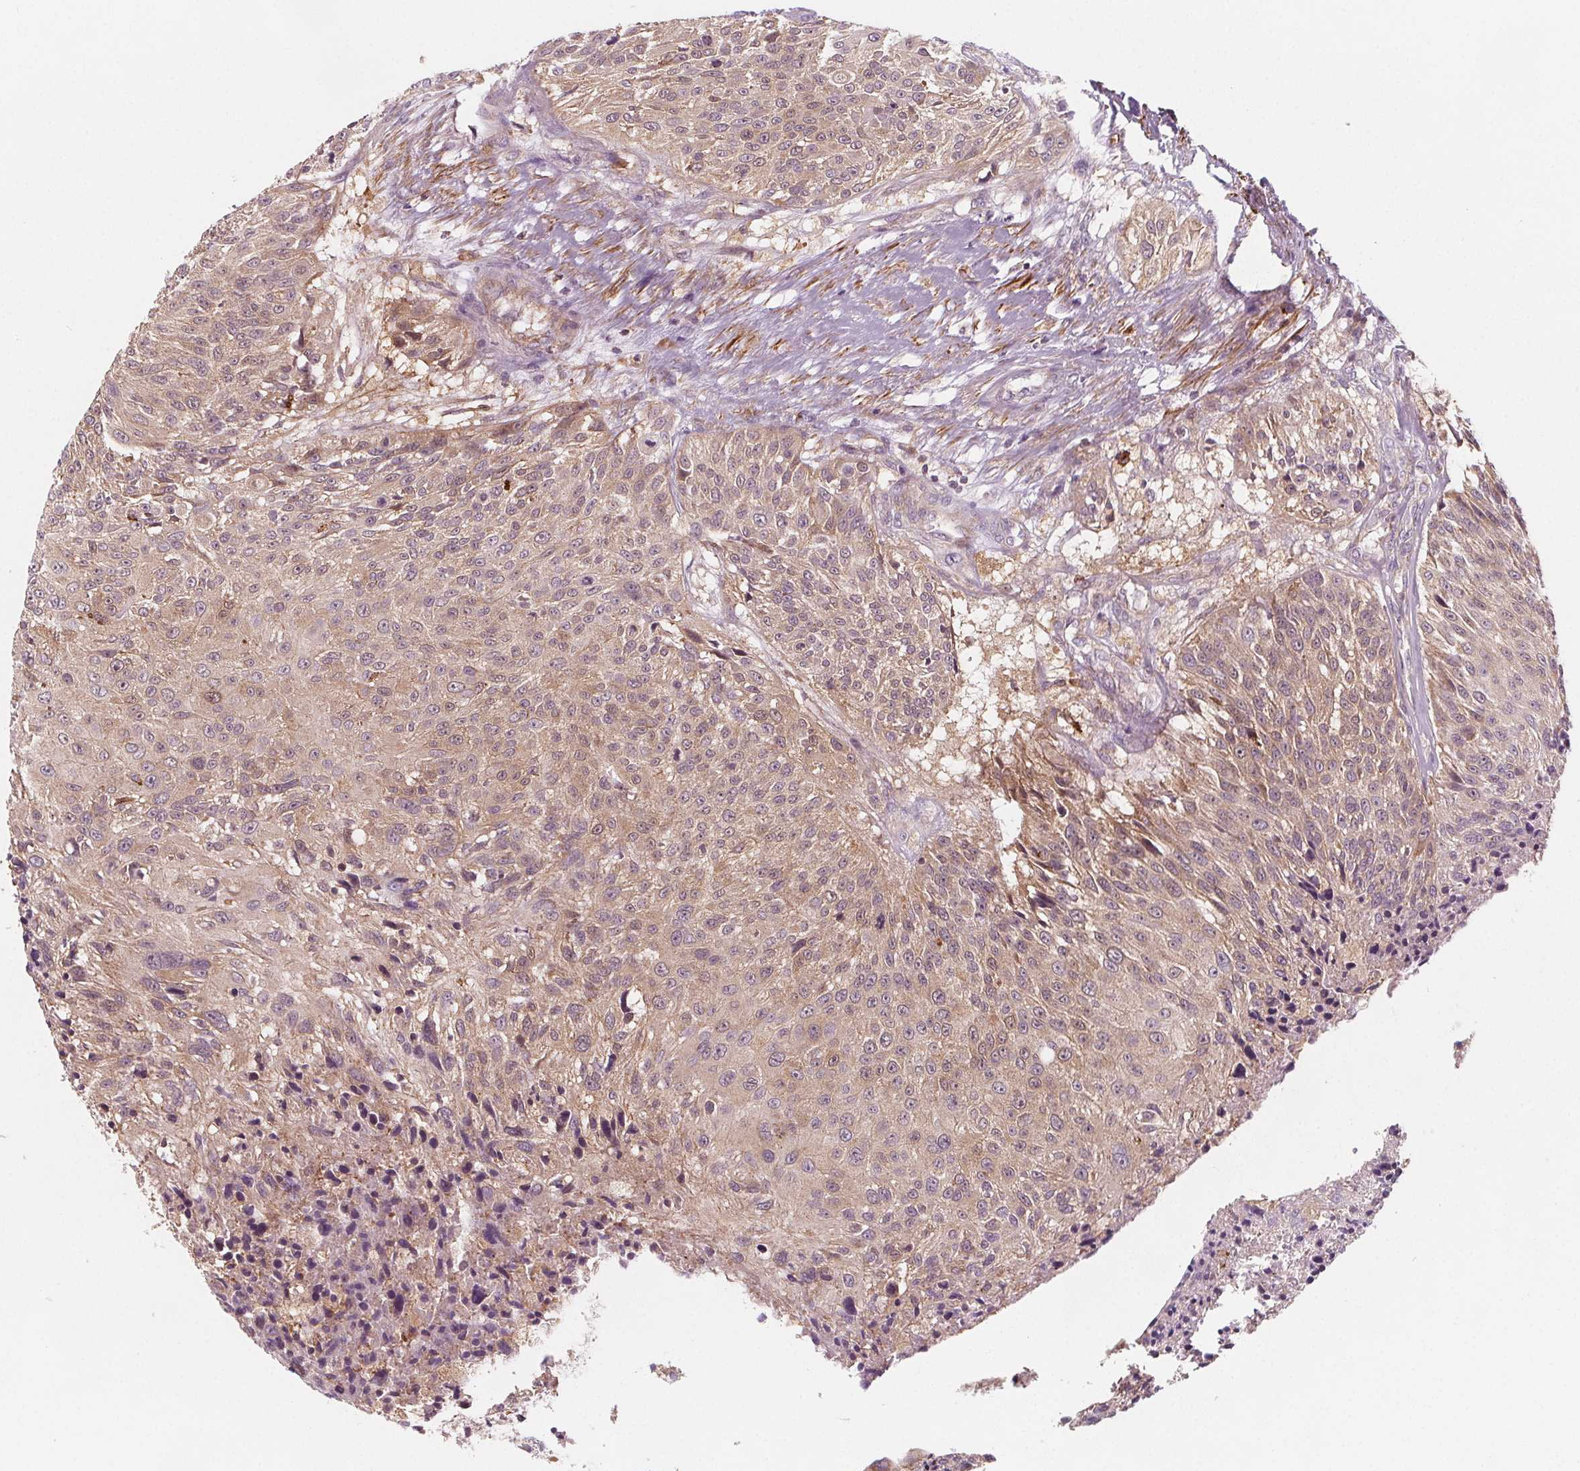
{"staining": {"intensity": "weak", "quantity": ">75%", "location": "cytoplasmic/membranous"}, "tissue": "urothelial cancer", "cell_type": "Tumor cells", "image_type": "cancer", "snomed": [{"axis": "morphology", "description": "Urothelial carcinoma, NOS"}, {"axis": "topography", "description": "Urinary bladder"}], "caption": "Transitional cell carcinoma stained for a protein (brown) displays weak cytoplasmic/membranous positive expression in approximately >75% of tumor cells.", "gene": "ADAM33", "patient": {"sex": "male", "age": 55}}